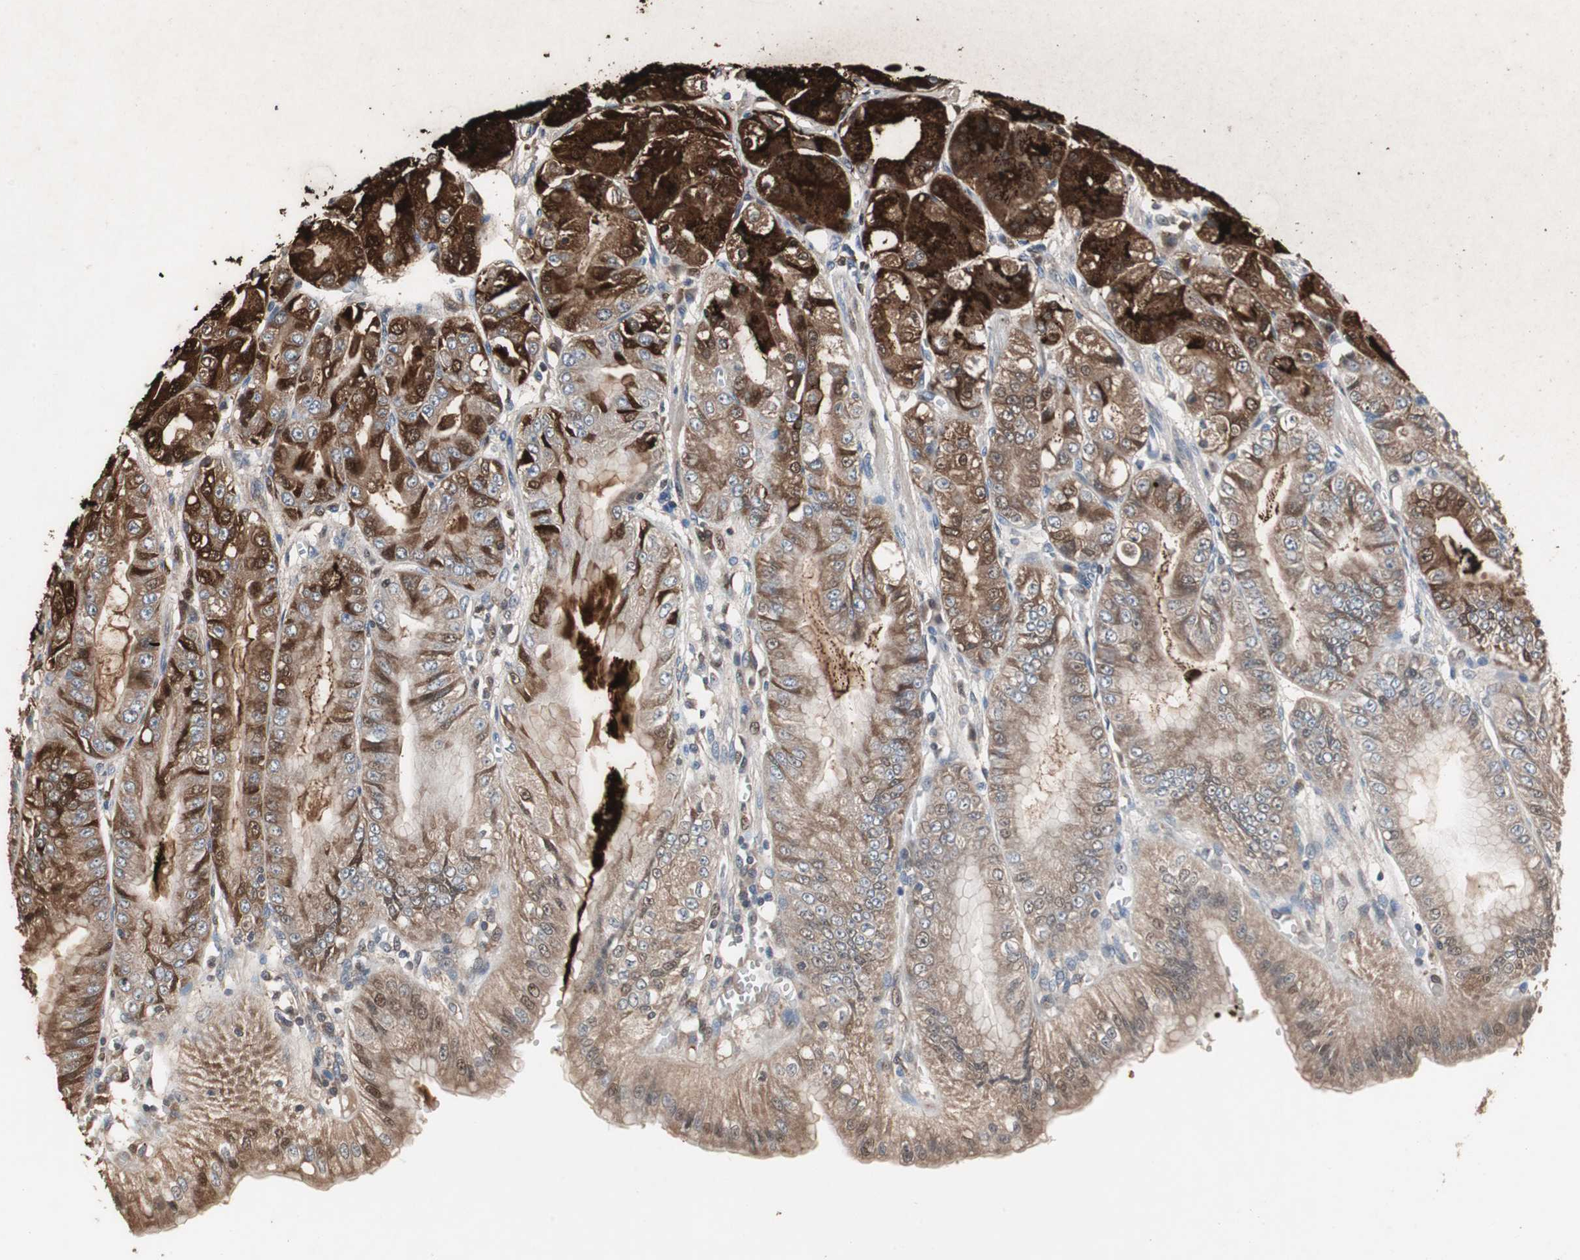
{"staining": {"intensity": "strong", "quantity": "25%-75%", "location": "cytoplasmic/membranous"}, "tissue": "stomach", "cell_type": "Glandular cells", "image_type": "normal", "snomed": [{"axis": "morphology", "description": "Normal tissue, NOS"}, {"axis": "topography", "description": "Stomach, lower"}], "caption": "This is a micrograph of immunohistochemistry (IHC) staining of normal stomach, which shows strong expression in the cytoplasmic/membranous of glandular cells.", "gene": "ZSCAN22", "patient": {"sex": "male", "age": 71}}